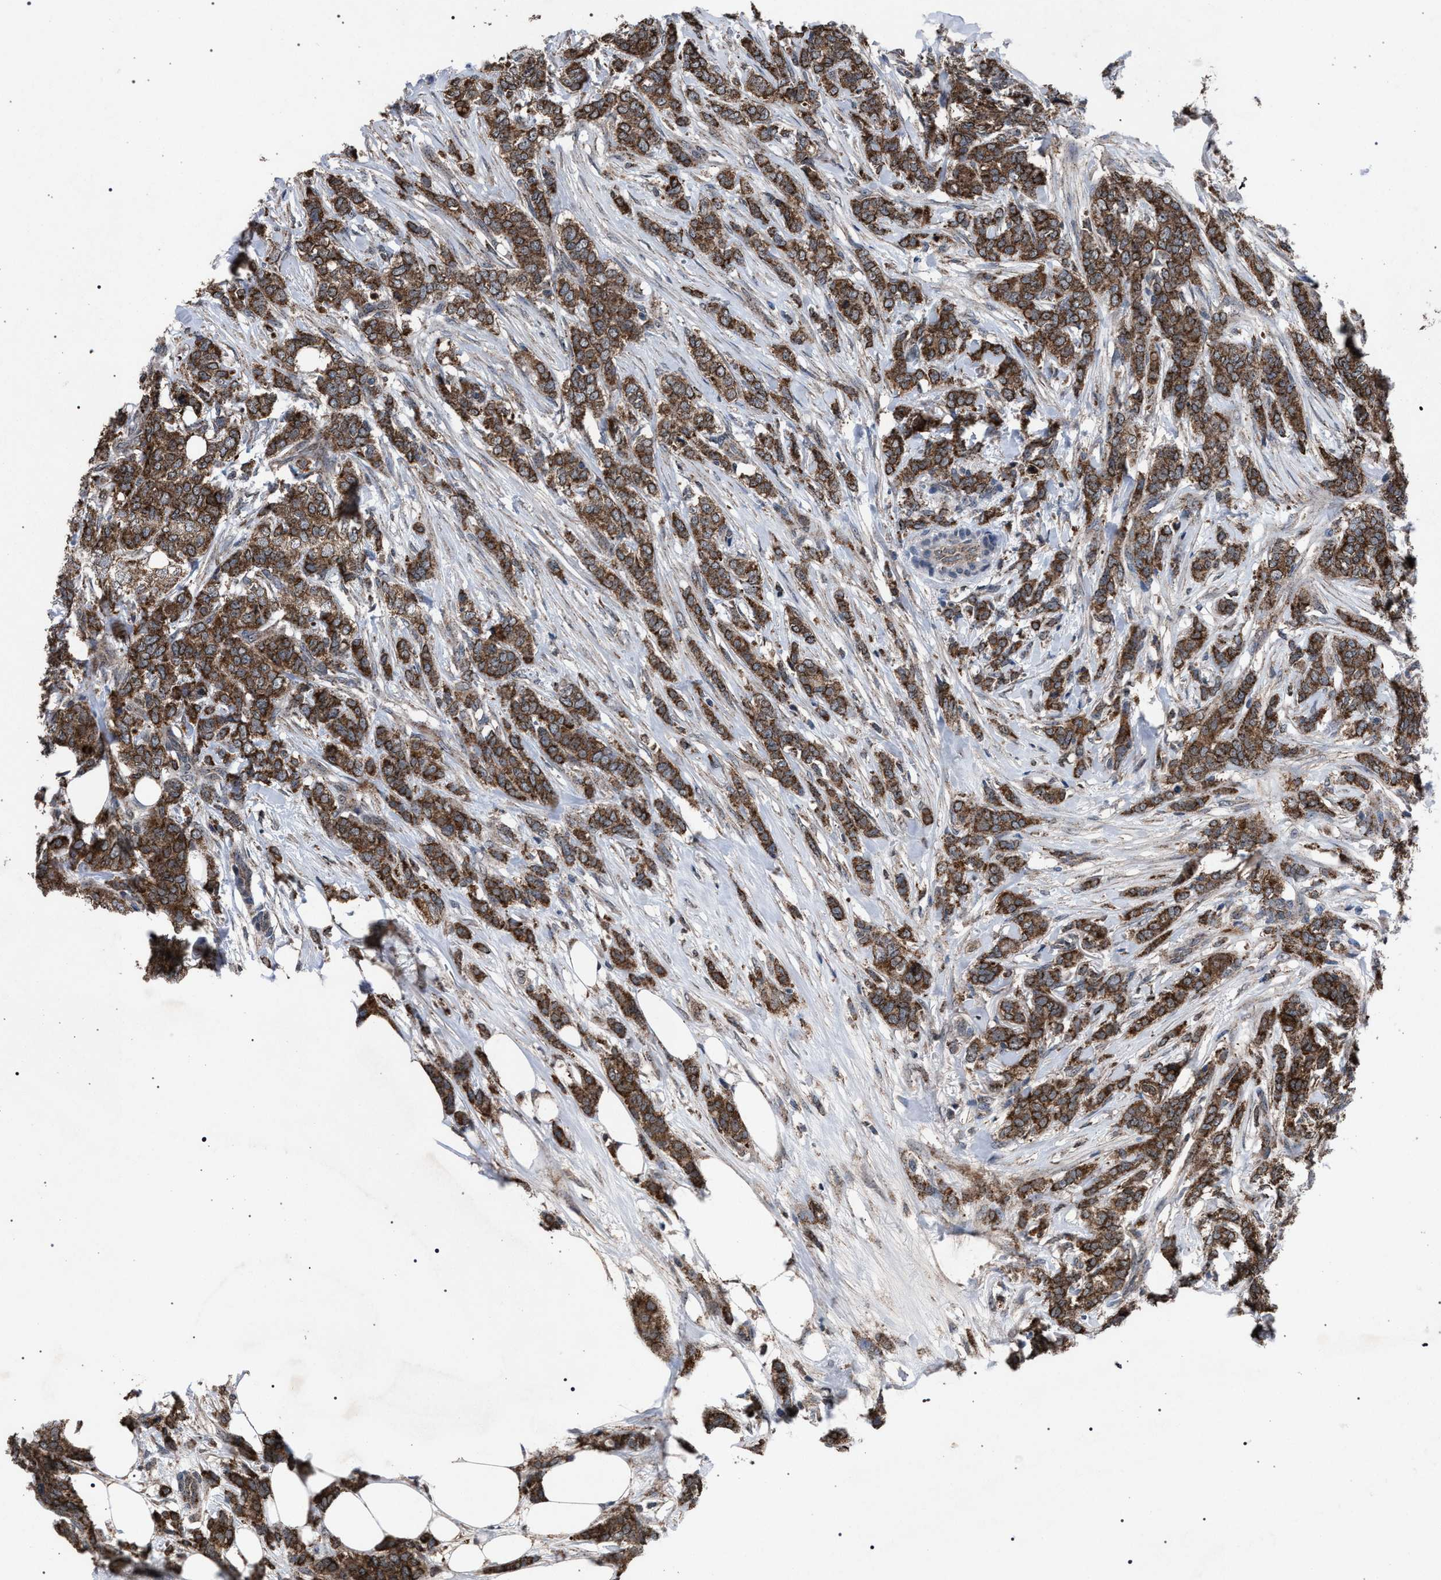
{"staining": {"intensity": "strong", "quantity": ">75%", "location": "cytoplasmic/membranous"}, "tissue": "breast cancer", "cell_type": "Tumor cells", "image_type": "cancer", "snomed": [{"axis": "morphology", "description": "Lobular carcinoma"}, {"axis": "topography", "description": "Skin"}, {"axis": "topography", "description": "Breast"}], "caption": "High-magnification brightfield microscopy of lobular carcinoma (breast) stained with DAB (brown) and counterstained with hematoxylin (blue). tumor cells exhibit strong cytoplasmic/membranous expression is present in about>75% of cells.", "gene": "HSD17B4", "patient": {"sex": "female", "age": 46}}